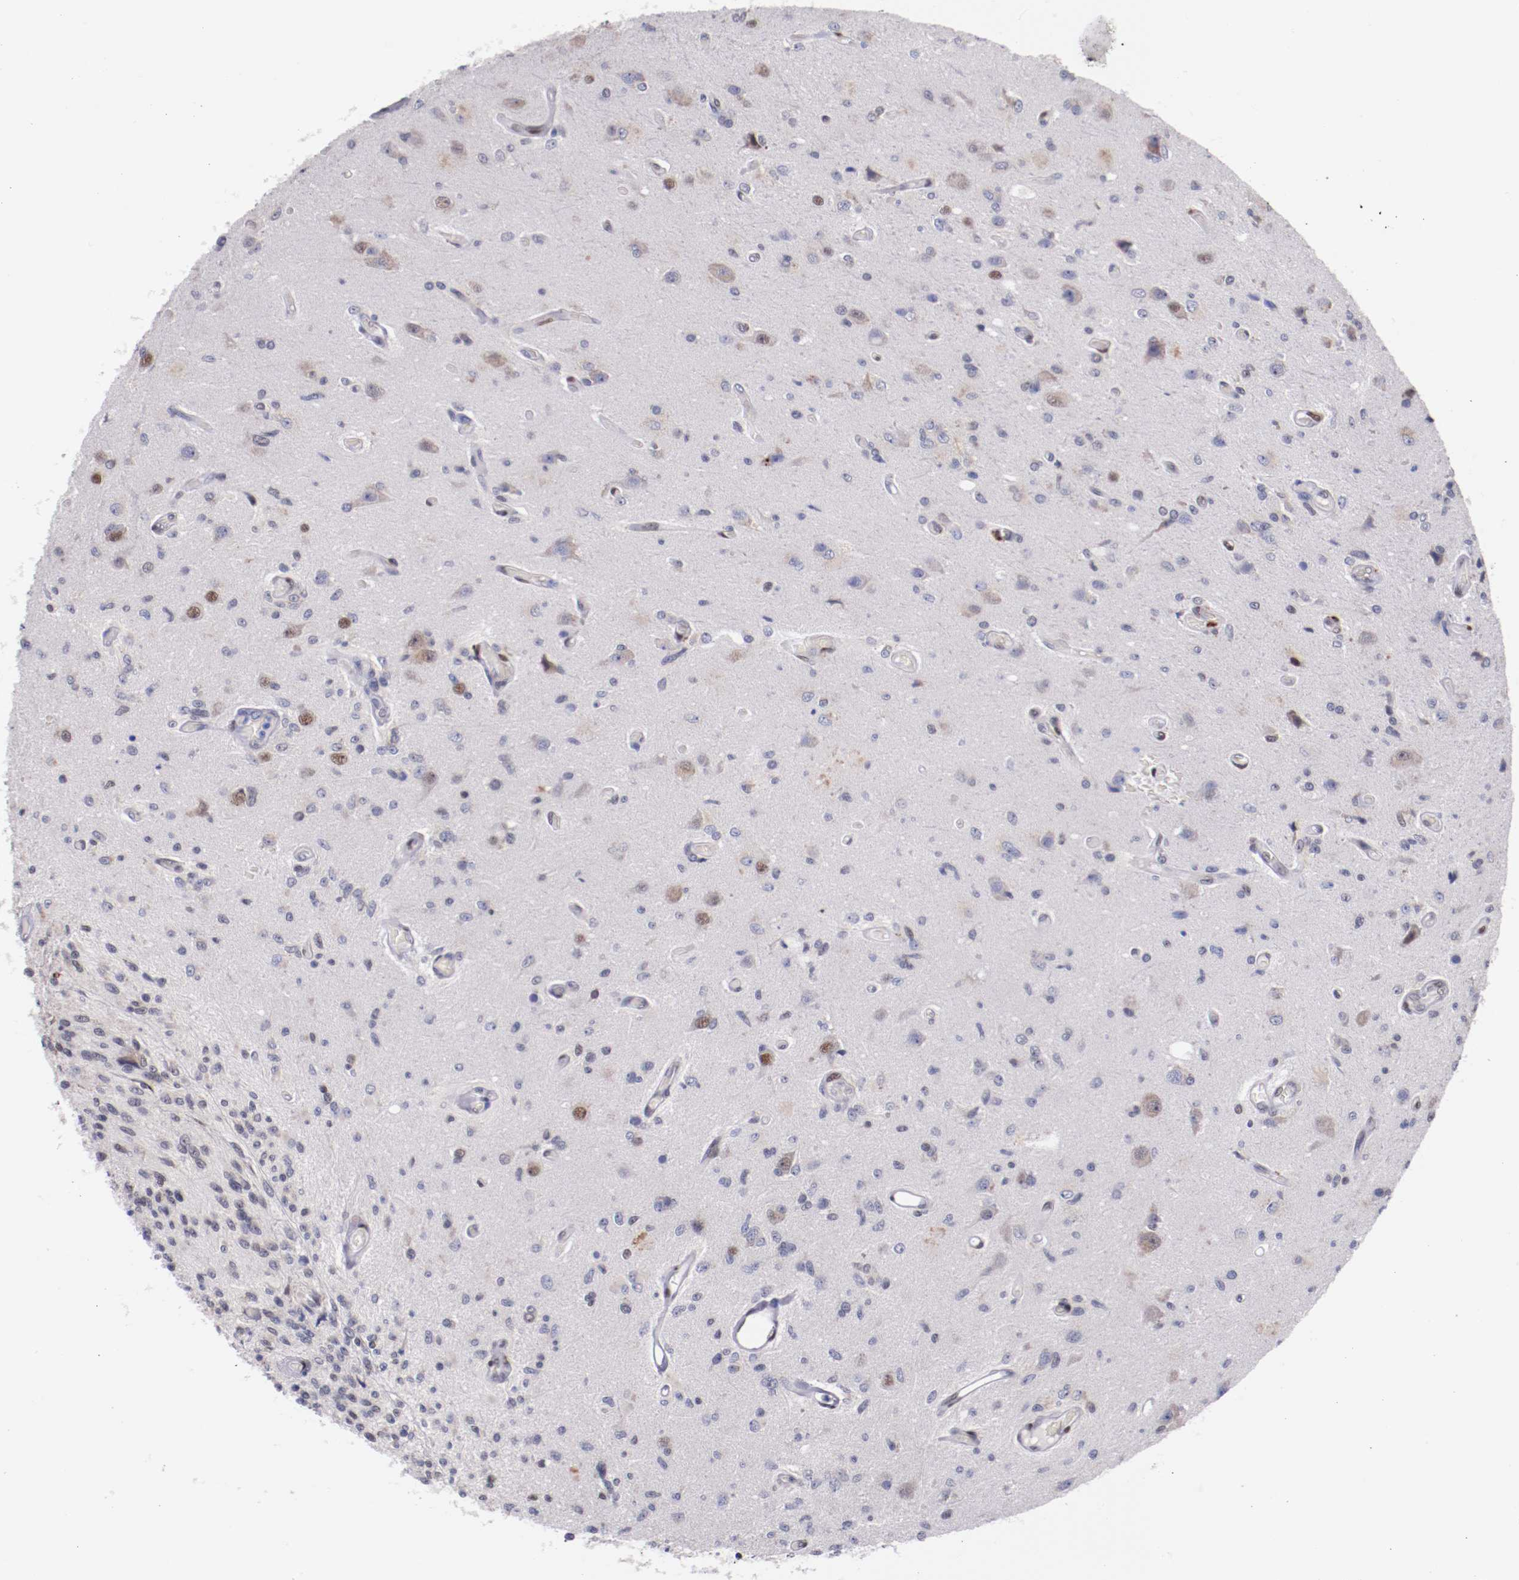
{"staining": {"intensity": "weak", "quantity": "<25%", "location": "nuclear"}, "tissue": "glioma", "cell_type": "Tumor cells", "image_type": "cancer", "snomed": [{"axis": "morphology", "description": "Normal tissue, NOS"}, {"axis": "morphology", "description": "Glioma, malignant, High grade"}, {"axis": "topography", "description": "Cerebral cortex"}], "caption": "Malignant high-grade glioma stained for a protein using immunohistochemistry (IHC) reveals no expression tumor cells.", "gene": "SRF", "patient": {"sex": "male", "age": 77}}